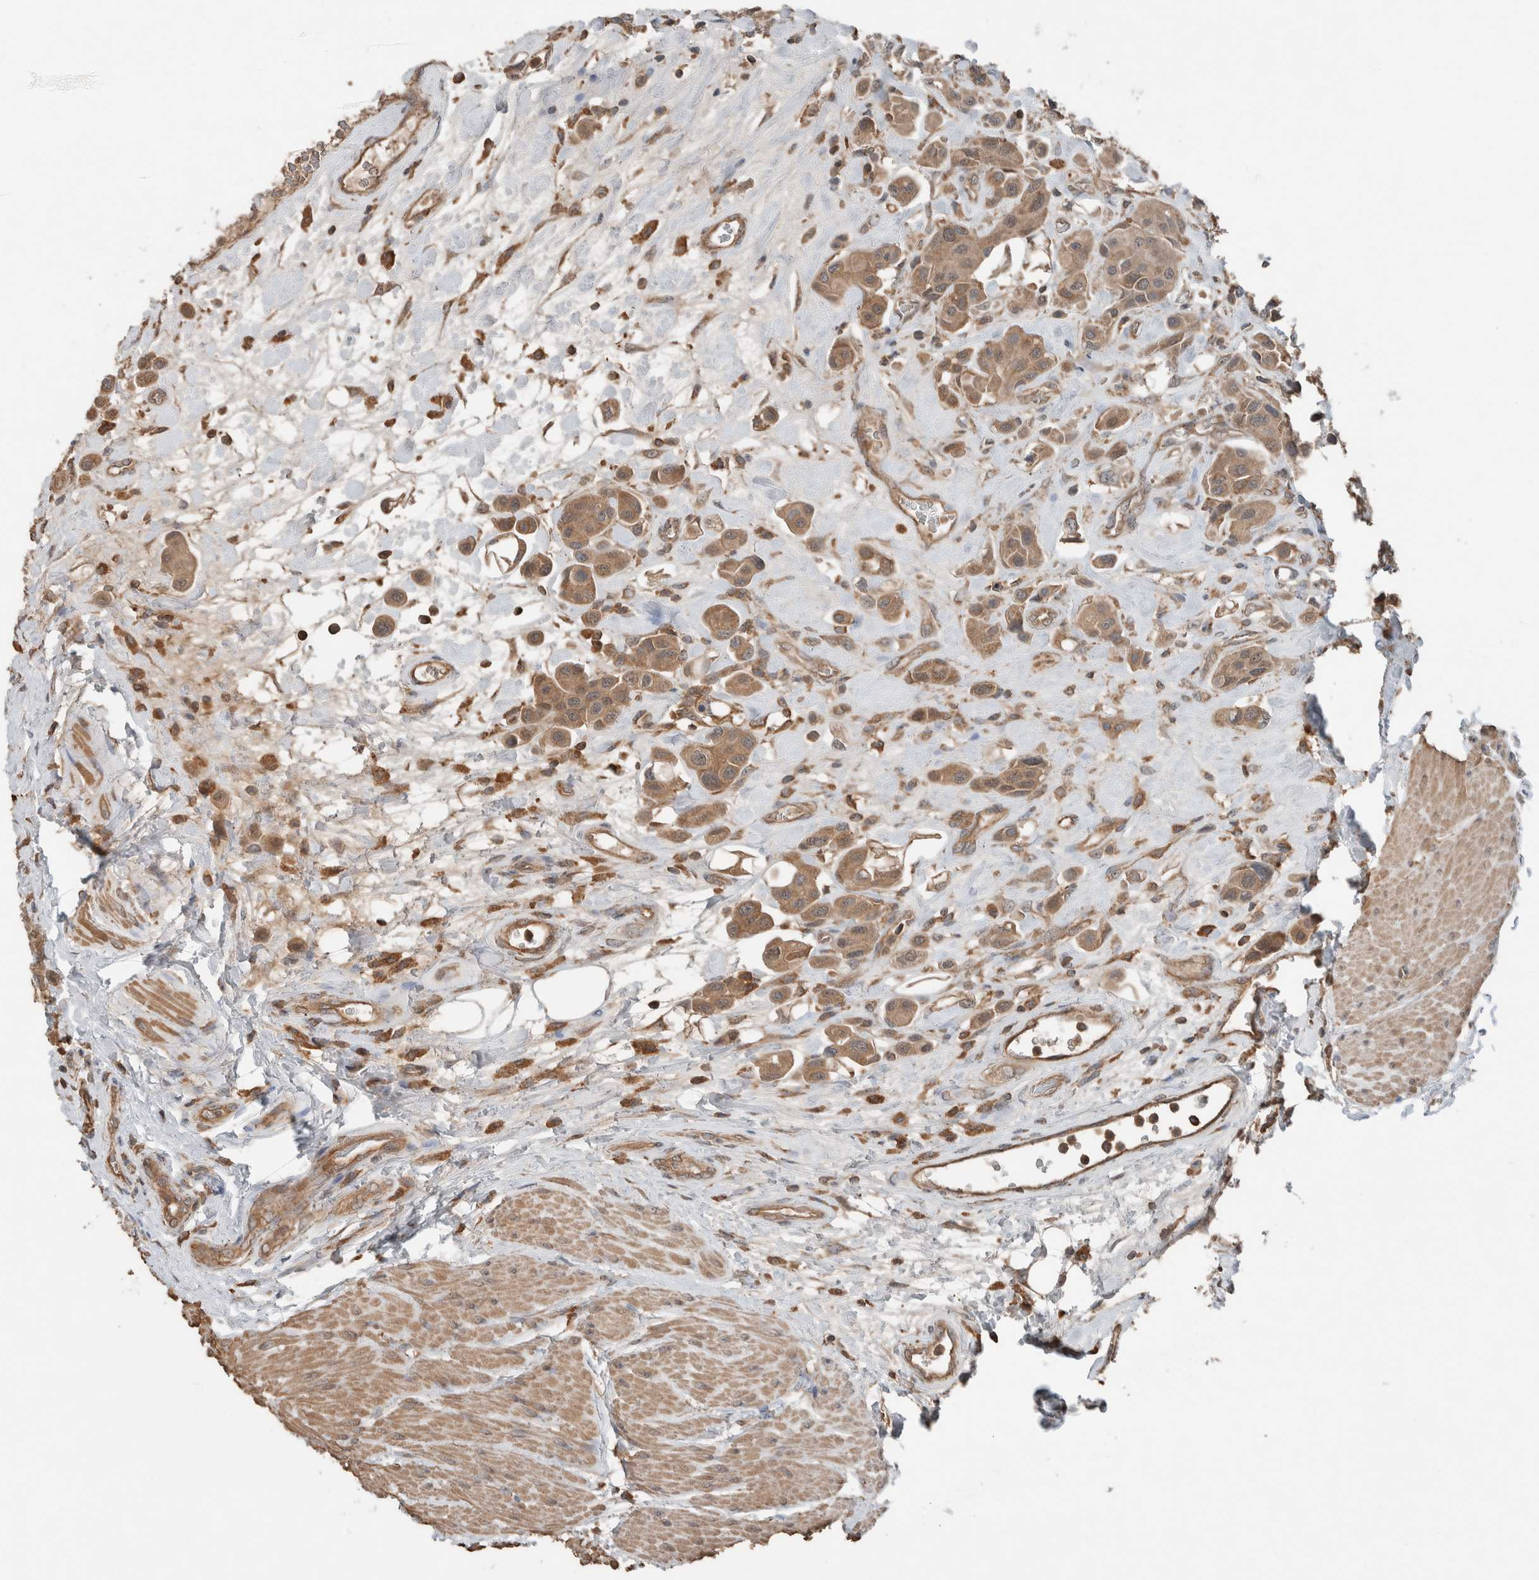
{"staining": {"intensity": "moderate", "quantity": ">75%", "location": "cytoplasmic/membranous"}, "tissue": "urothelial cancer", "cell_type": "Tumor cells", "image_type": "cancer", "snomed": [{"axis": "morphology", "description": "Urothelial carcinoma, High grade"}, {"axis": "topography", "description": "Urinary bladder"}], "caption": "Human high-grade urothelial carcinoma stained with a brown dye shows moderate cytoplasmic/membranous positive expression in about >75% of tumor cells.", "gene": "KLK14", "patient": {"sex": "male", "age": 50}}